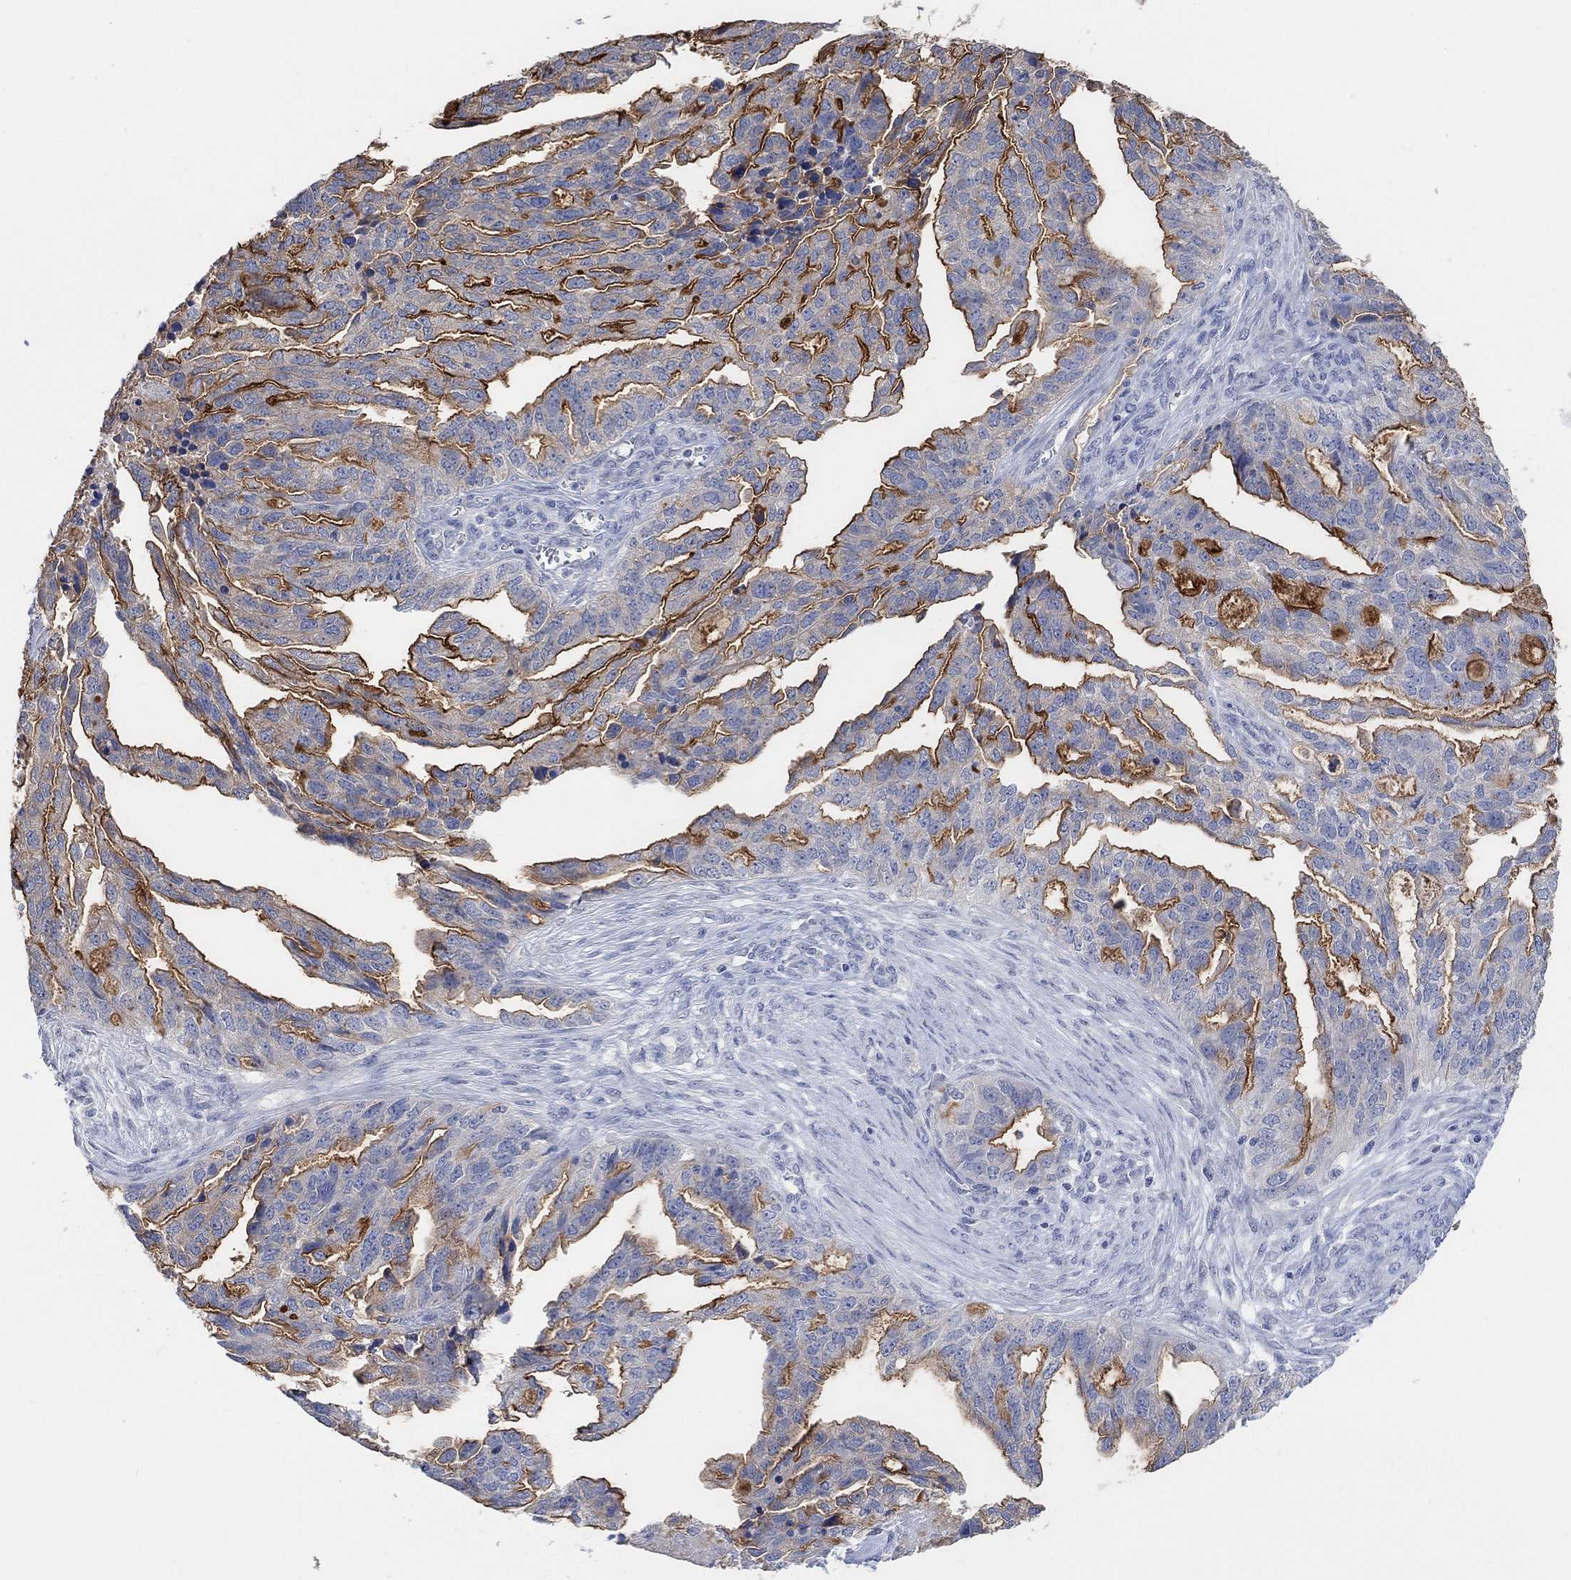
{"staining": {"intensity": "strong", "quantity": ">75%", "location": "cytoplasmic/membranous"}, "tissue": "ovarian cancer", "cell_type": "Tumor cells", "image_type": "cancer", "snomed": [{"axis": "morphology", "description": "Cystadenocarcinoma, serous, NOS"}, {"axis": "topography", "description": "Ovary"}], "caption": "IHC image of serous cystadenocarcinoma (ovarian) stained for a protein (brown), which displays high levels of strong cytoplasmic/membranous expression in approximately >75% of tumor cells.", "gene": "MUC1", "patient": {"sex": "female", "age": 51}}